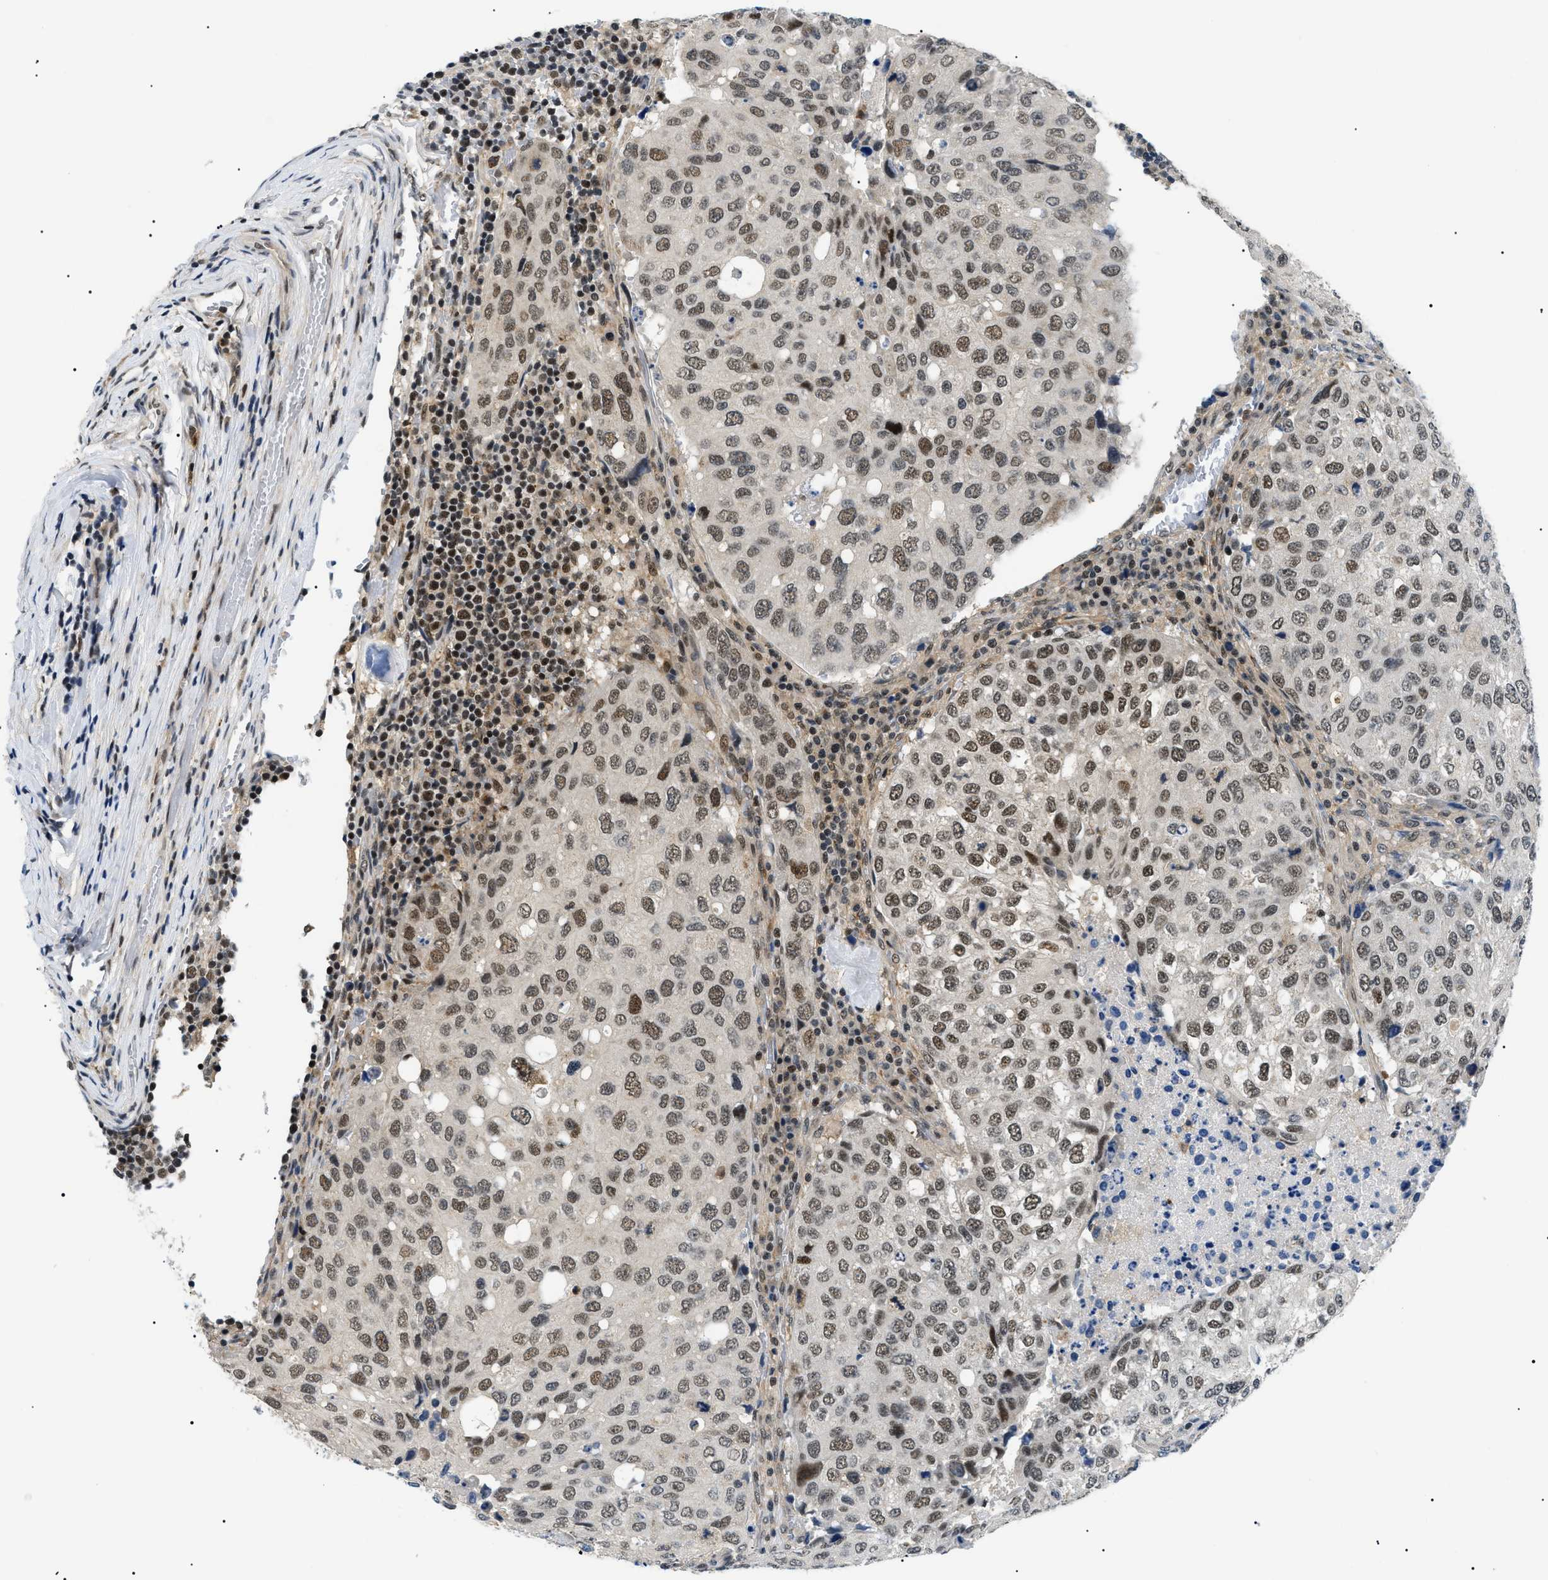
{"staining": {"intensity": "moderate", "quantity": ">75%", "location": "nuclear"}, "tissue": "urothelial cancer", "cell_type": "Tumor cells", "image_type": "cancer", "snomed": [{"axis": "morphology", "description": "Urothelial carcinoma, High grade"}, {"axis": "topography", "description": "Lymph node"}, {"axis": "topography", "description": "Urinary bladder"}], "caption": "Brown immunohistochemical staining in urothelial cancer reveals moderate nuclear expression in approximately >75% of tumor cells.", "gene": "RBM15", "patient": {"sex": "male", "age": 51}}